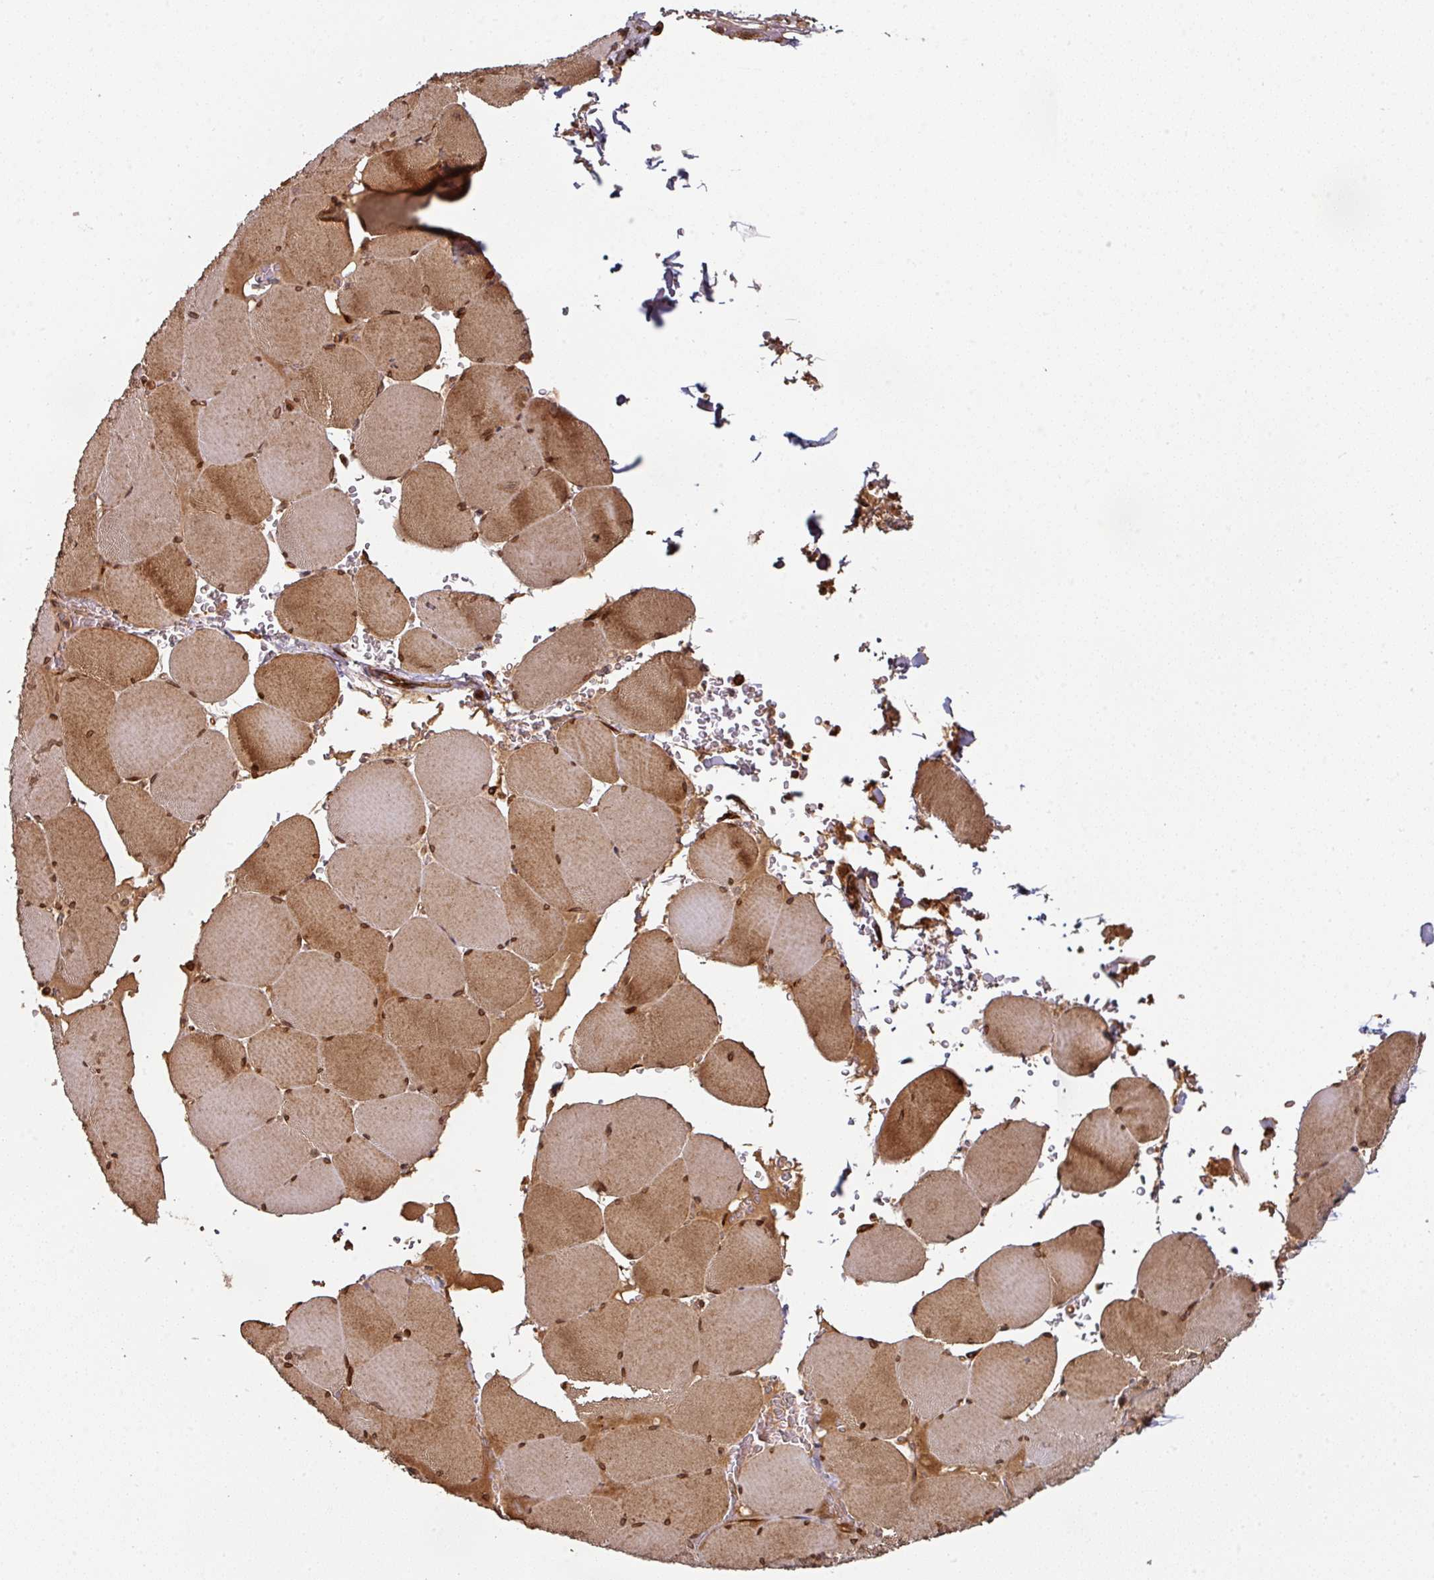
{"staining": {"intensity": "moderate", "quantity": ">75%", "location": "cytoplasmic/membranous,nuclear"}, "tissue": "skeletal muscle", "cell_type": "Myocytes", "image_type": "normal", "snomed": [{"axis": "morphology", "description": "Normal tissue, NOS"}, {"axis": "topography", "description": "Skeletal muscle"}, {"axis": "topography", "description": "Head-Neck"}], "caption": "Moderate cytoplasmic/membranous,nuclear staining is seen in approximately >75% of myocytes in benign skeletal muscle.", "gene": "TRAP1", "patient": {"sex": "male", "age": 66}}